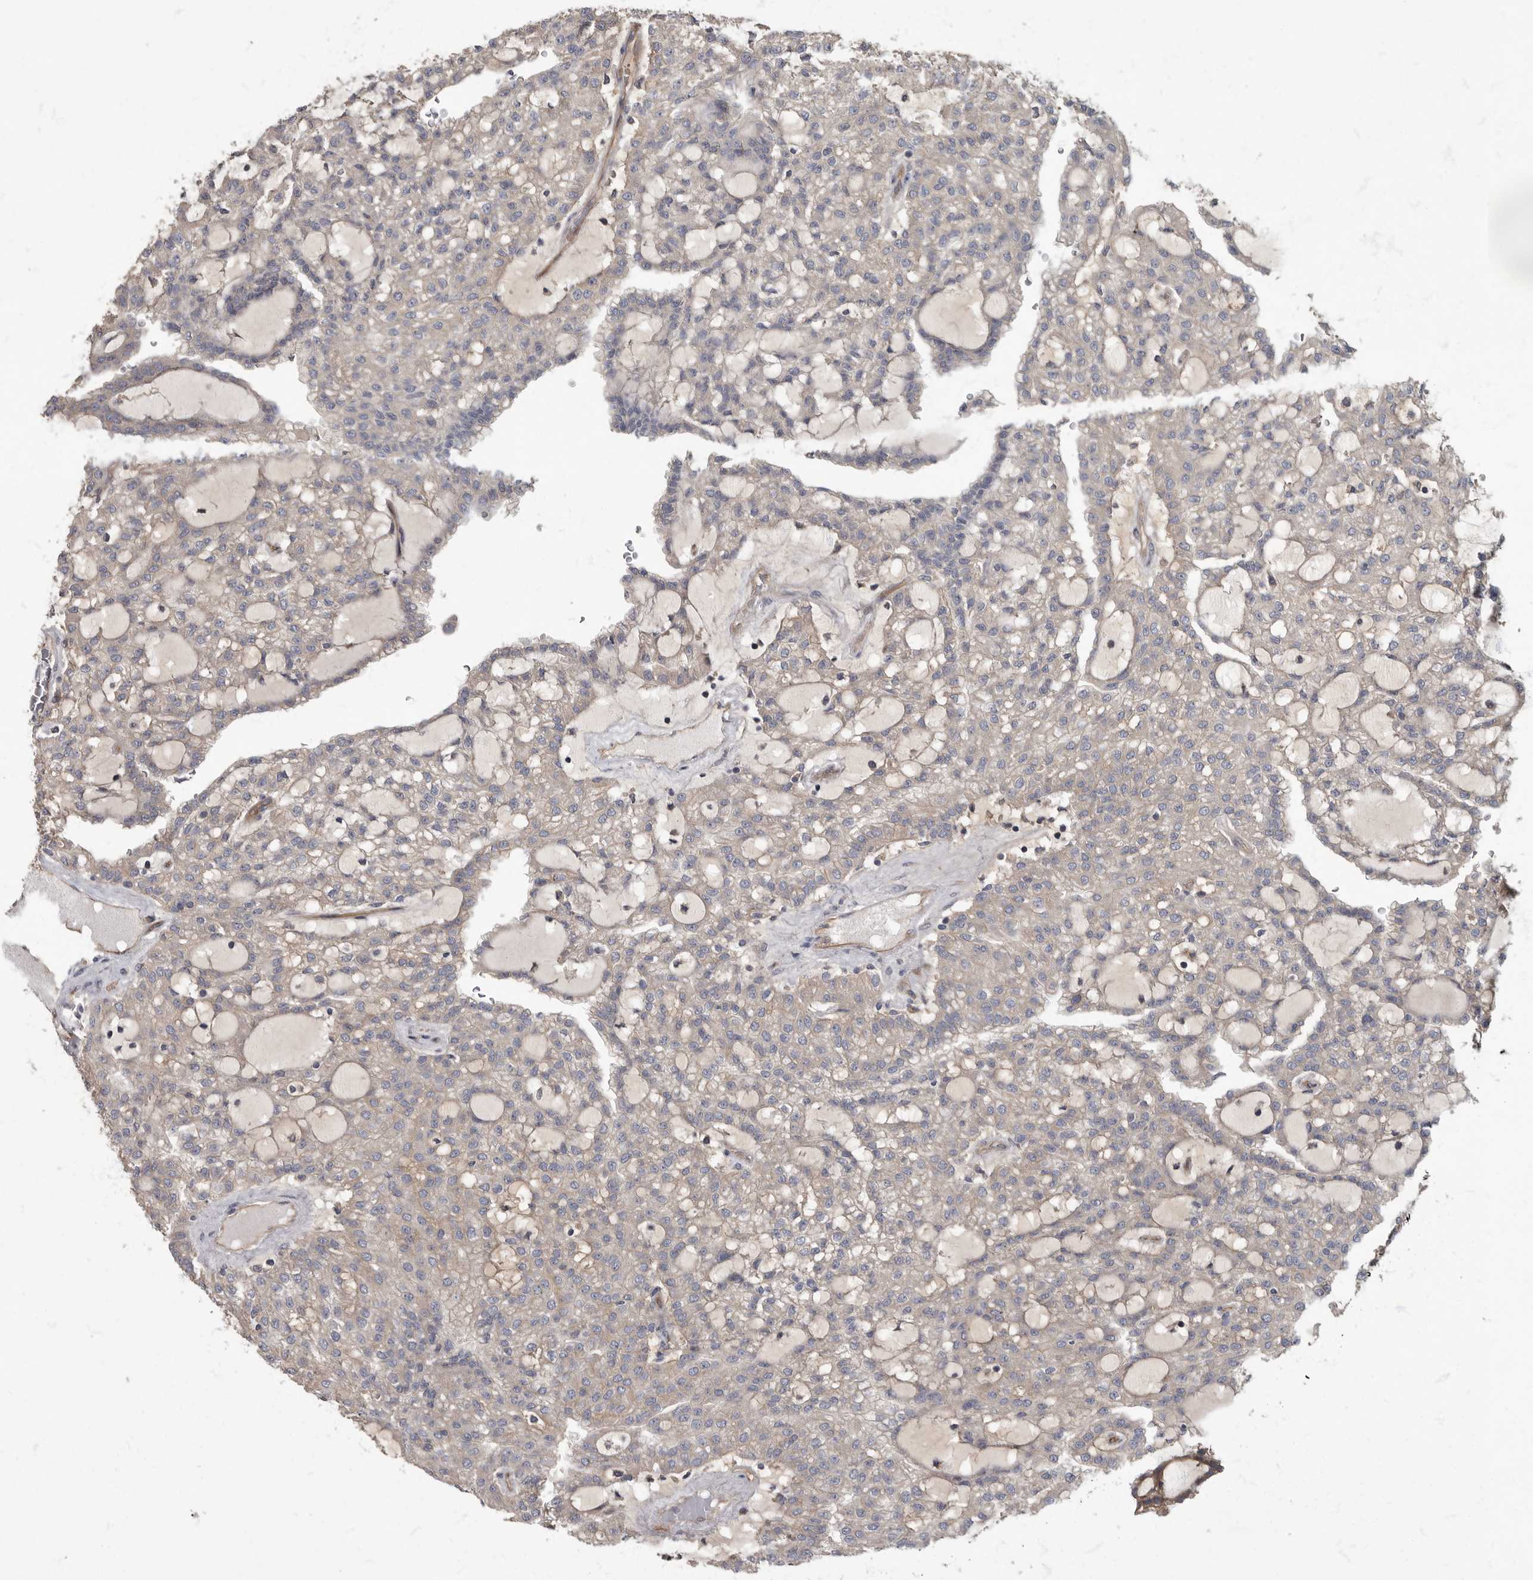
{"staining": {"intensity": "negative", "quantity": "none", "location": "none"}, "tissue": "renal cancer", "cell_type": "Tumor cells", "image_type": "cancer", "snomed": [{"axis": "morphology", "description": "Adenocarcinoma, NOS"}, {"axis": "topography", "description": "Kidney"}], "caption": "Human renal cancer stained for a protein using IHC displays no expression in tumor cells.", "gene": "PDK1", "patient": {"sex": "male", "age": 63}}